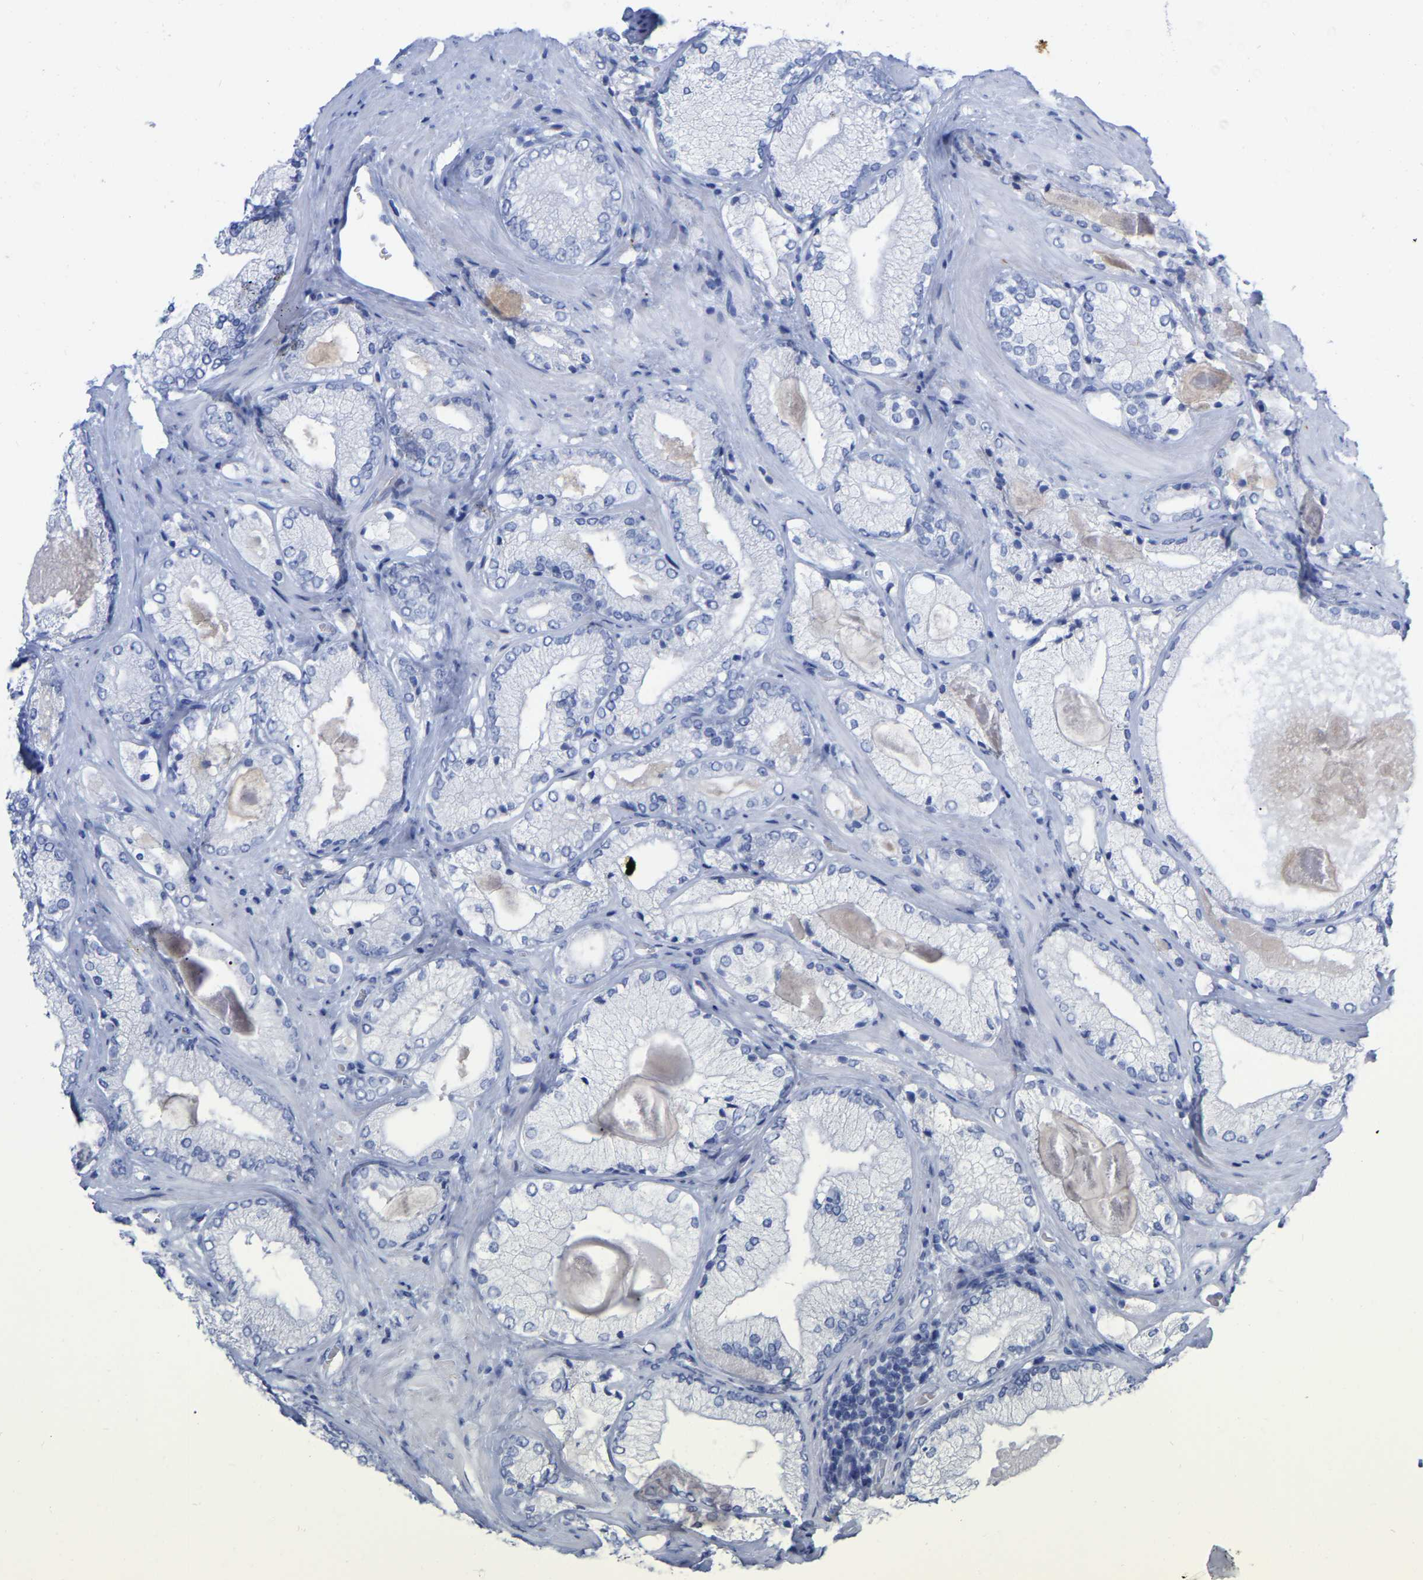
{"staining": {"intensity": "negative", "quantity": "none", "location": "none"}, "tissue": "prostate cancer", "cell_type": "Tumor cells", "image_type": "cancer", "snomed": [{"axis": "morphology", "description": "Adenocarcinoma, Low grade"}, {"axis": "topography", "description": "Prostate"}], "caption": "This is an immunohistochemistry photomicrograph of prostate cancer. There is no staining in tumor cells.", "gene": "HAPLN1", "patient": {"sex": "male", "age": 65}}